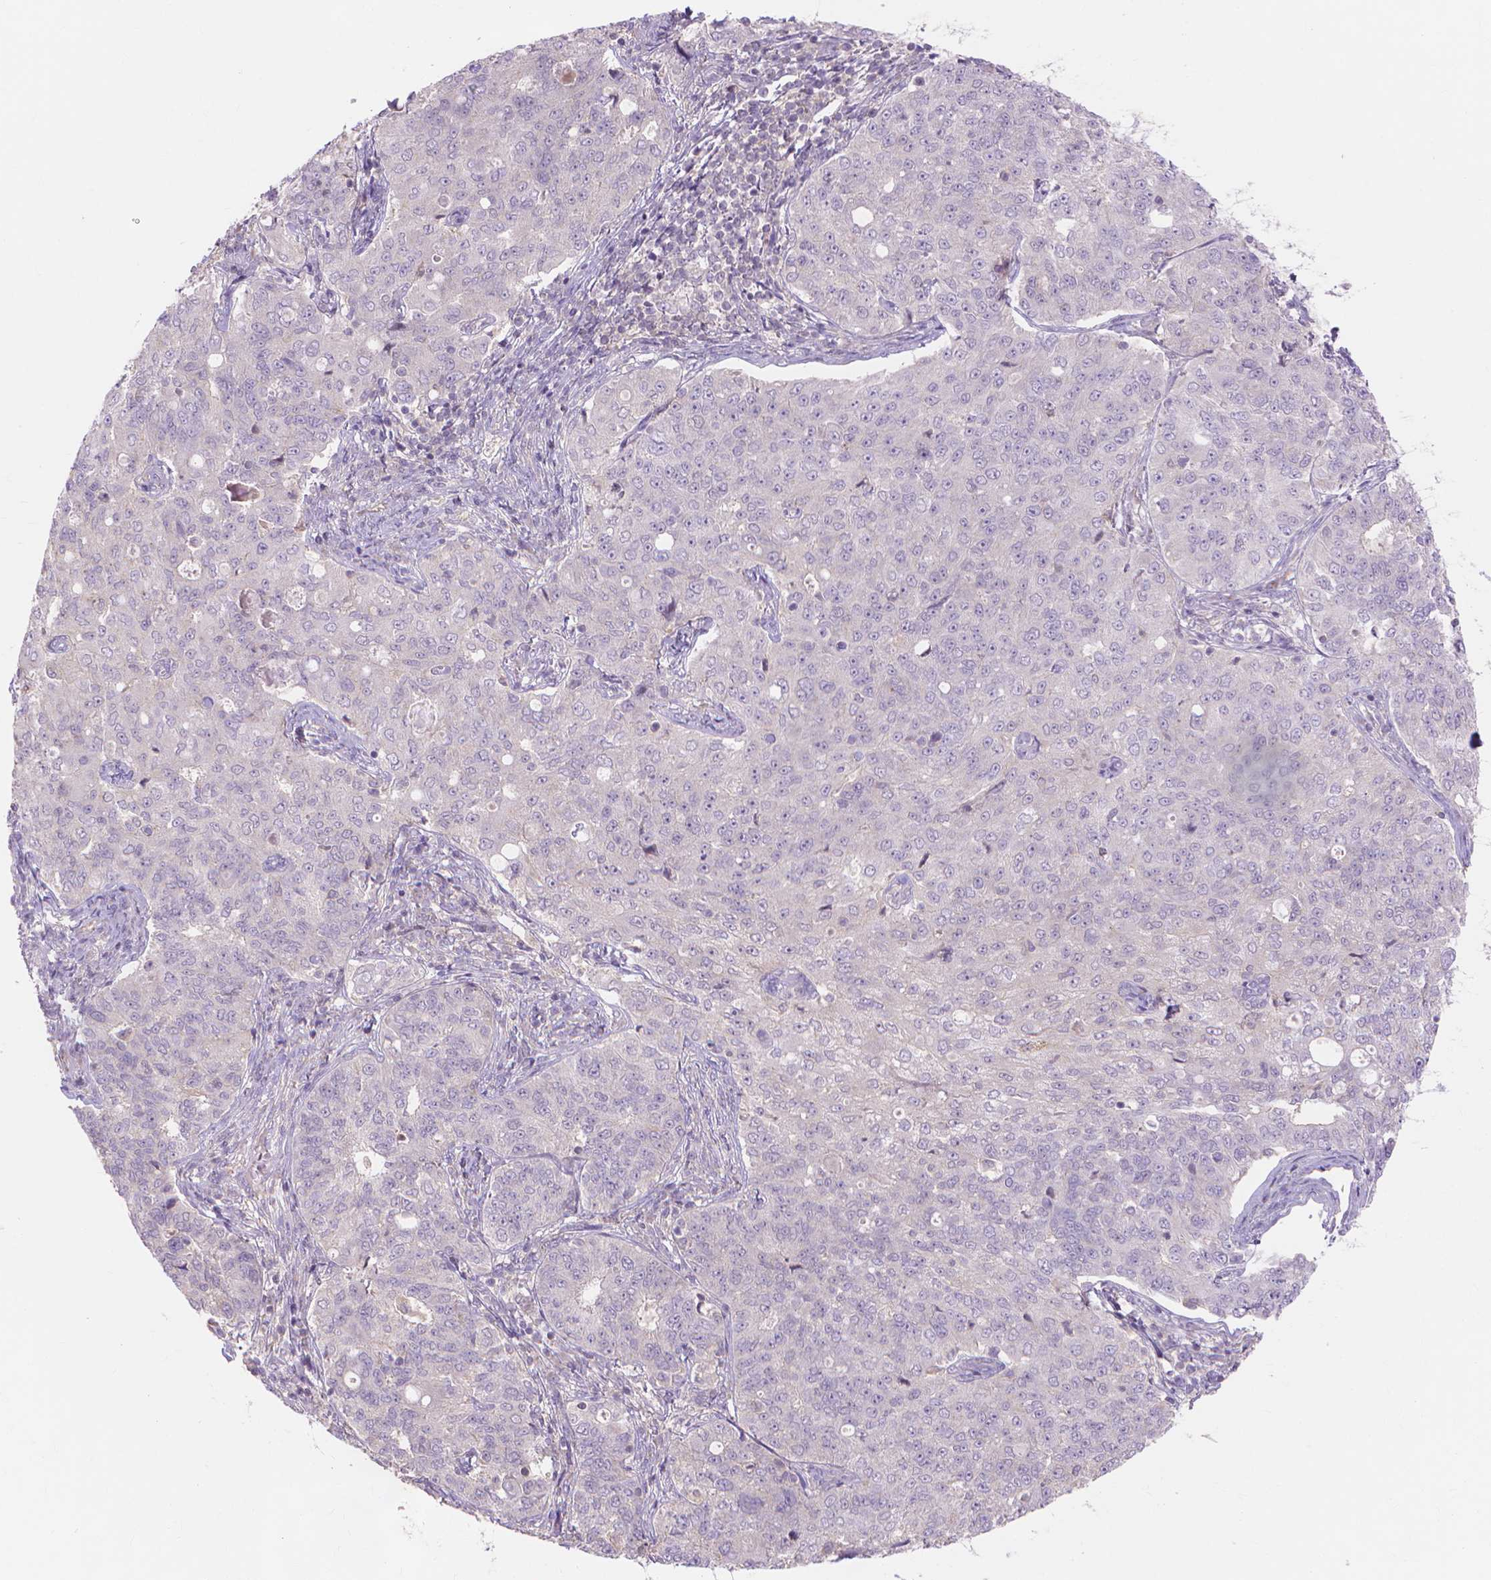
{"staining": {"intensity": "negative", "quantity": "none", "location": "none"}, "tissue": "endometrial cancer", "cell_type": "Tumor cells", "image_type": "cancer", "snomed": [{"axis": "morphology", "description": "Adenocarcinoma, NOS"}, {"axis": "topography", "description": "Endometrium"}], "caption": "Immunohistochemistry (IHC) histopathology image of human endometrial adenocarcinoma stained for a protein (brown), which reveals no staining in tumor cells. (Stains: DAB immunohistochemistry (IHC) with hematoxylin counter stain, Microscopy: brightfield microscopy at high magnification).", "gene": "PRDM13", "patient": {"sex": "female", "age": 43}}